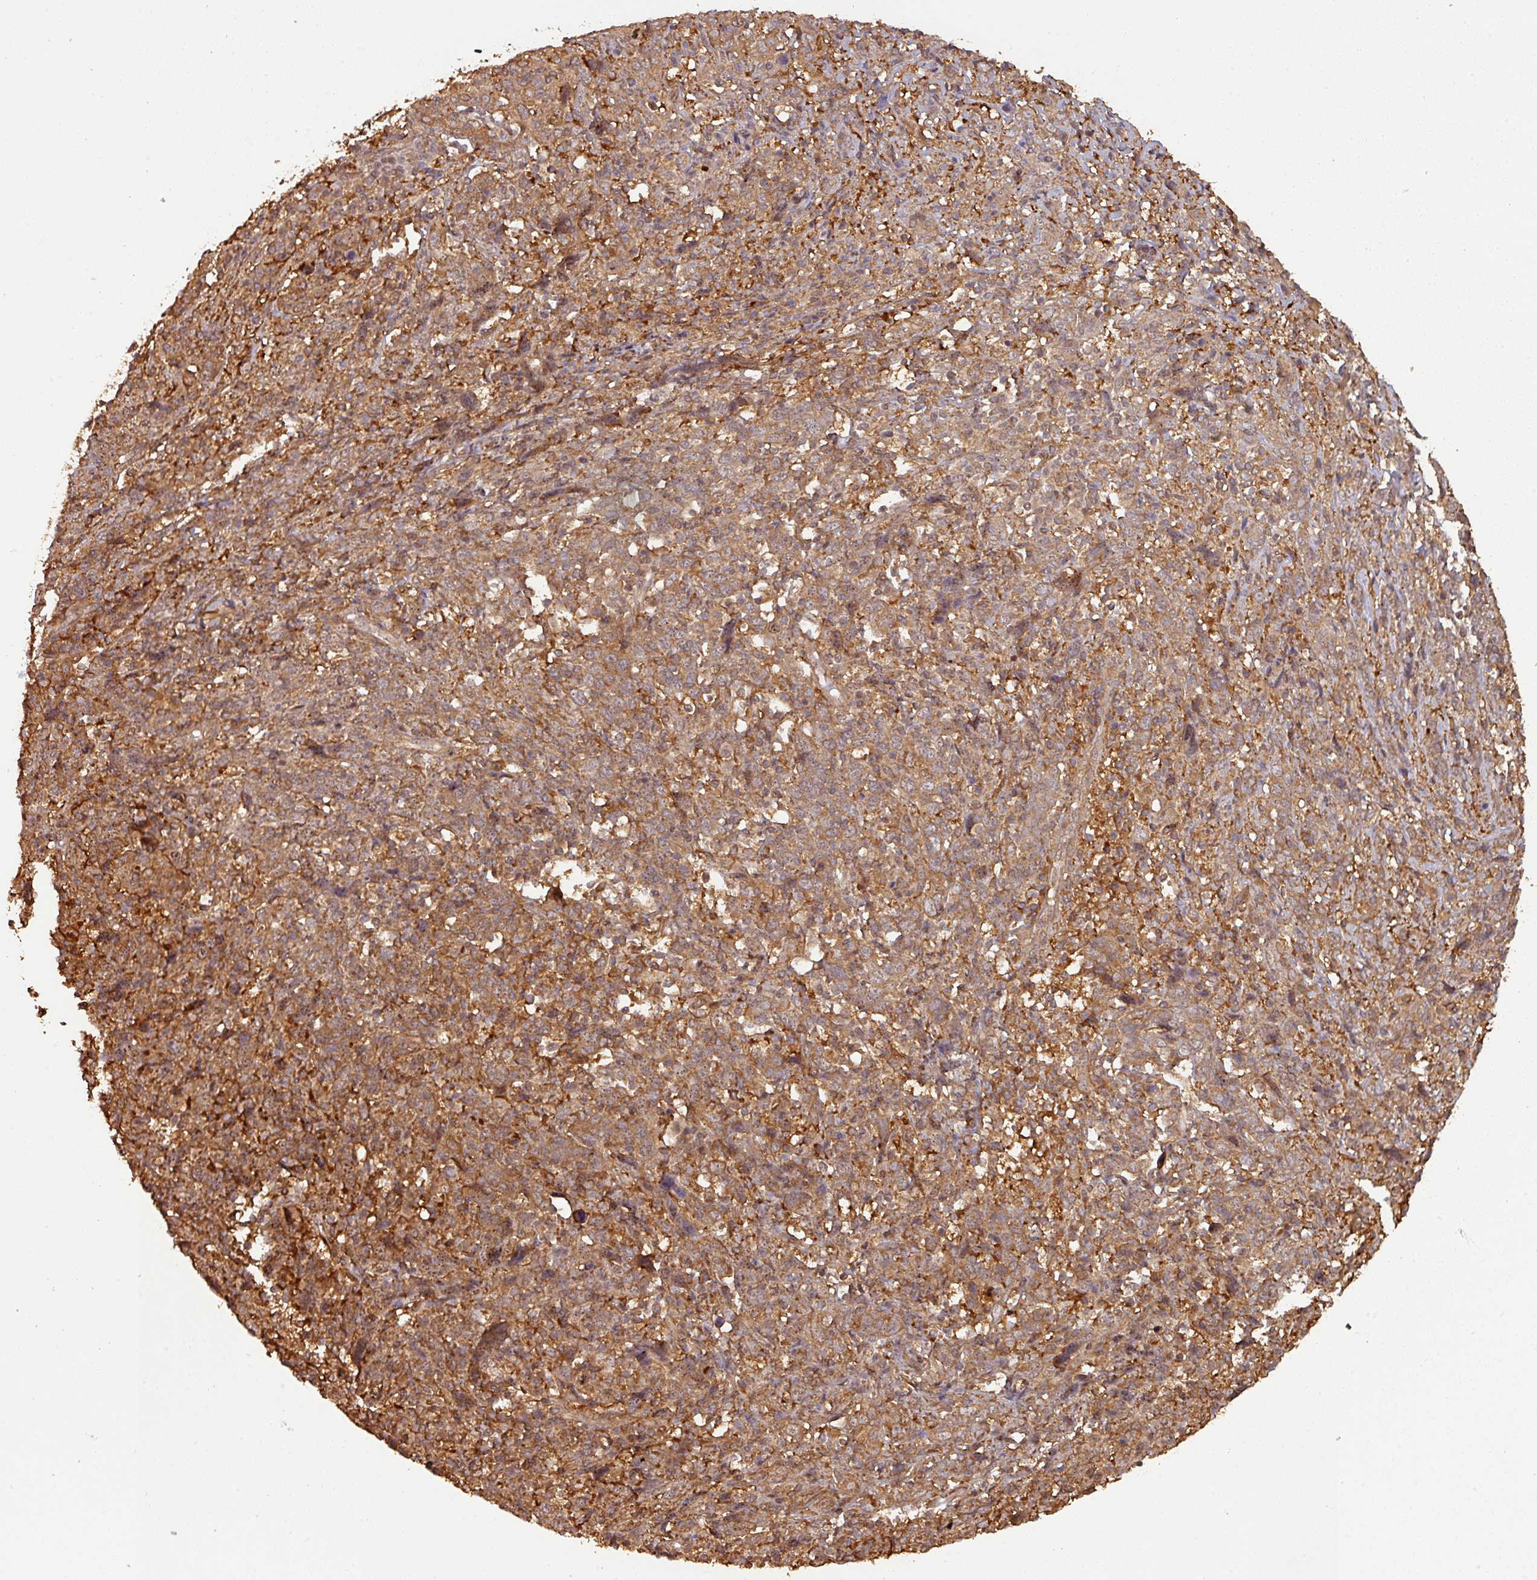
{"staining": {"intensity": "moderate", "quantity": ">75%", "location": "cytoplasmic/membranous,nuclear"}, "tissue": "cervical cancer", "cell_type": "Tumor cells", "image_type": "cancer", "snomed": [{"axis": "morphology", "description": "Squamous cell carcinoma, NOS"}, {"axis": "topography", "description": "Cervix"}], "caption": "Immunohistochemical staining of human squamous cell carcinoma (cervical) reveals medium levels of moderate cytoplasmic/membranous and nuclear staining in approximately >75% of tumor cells.", "gene": "ZNF322", "patient": {"sex": "female", "age": 46}}